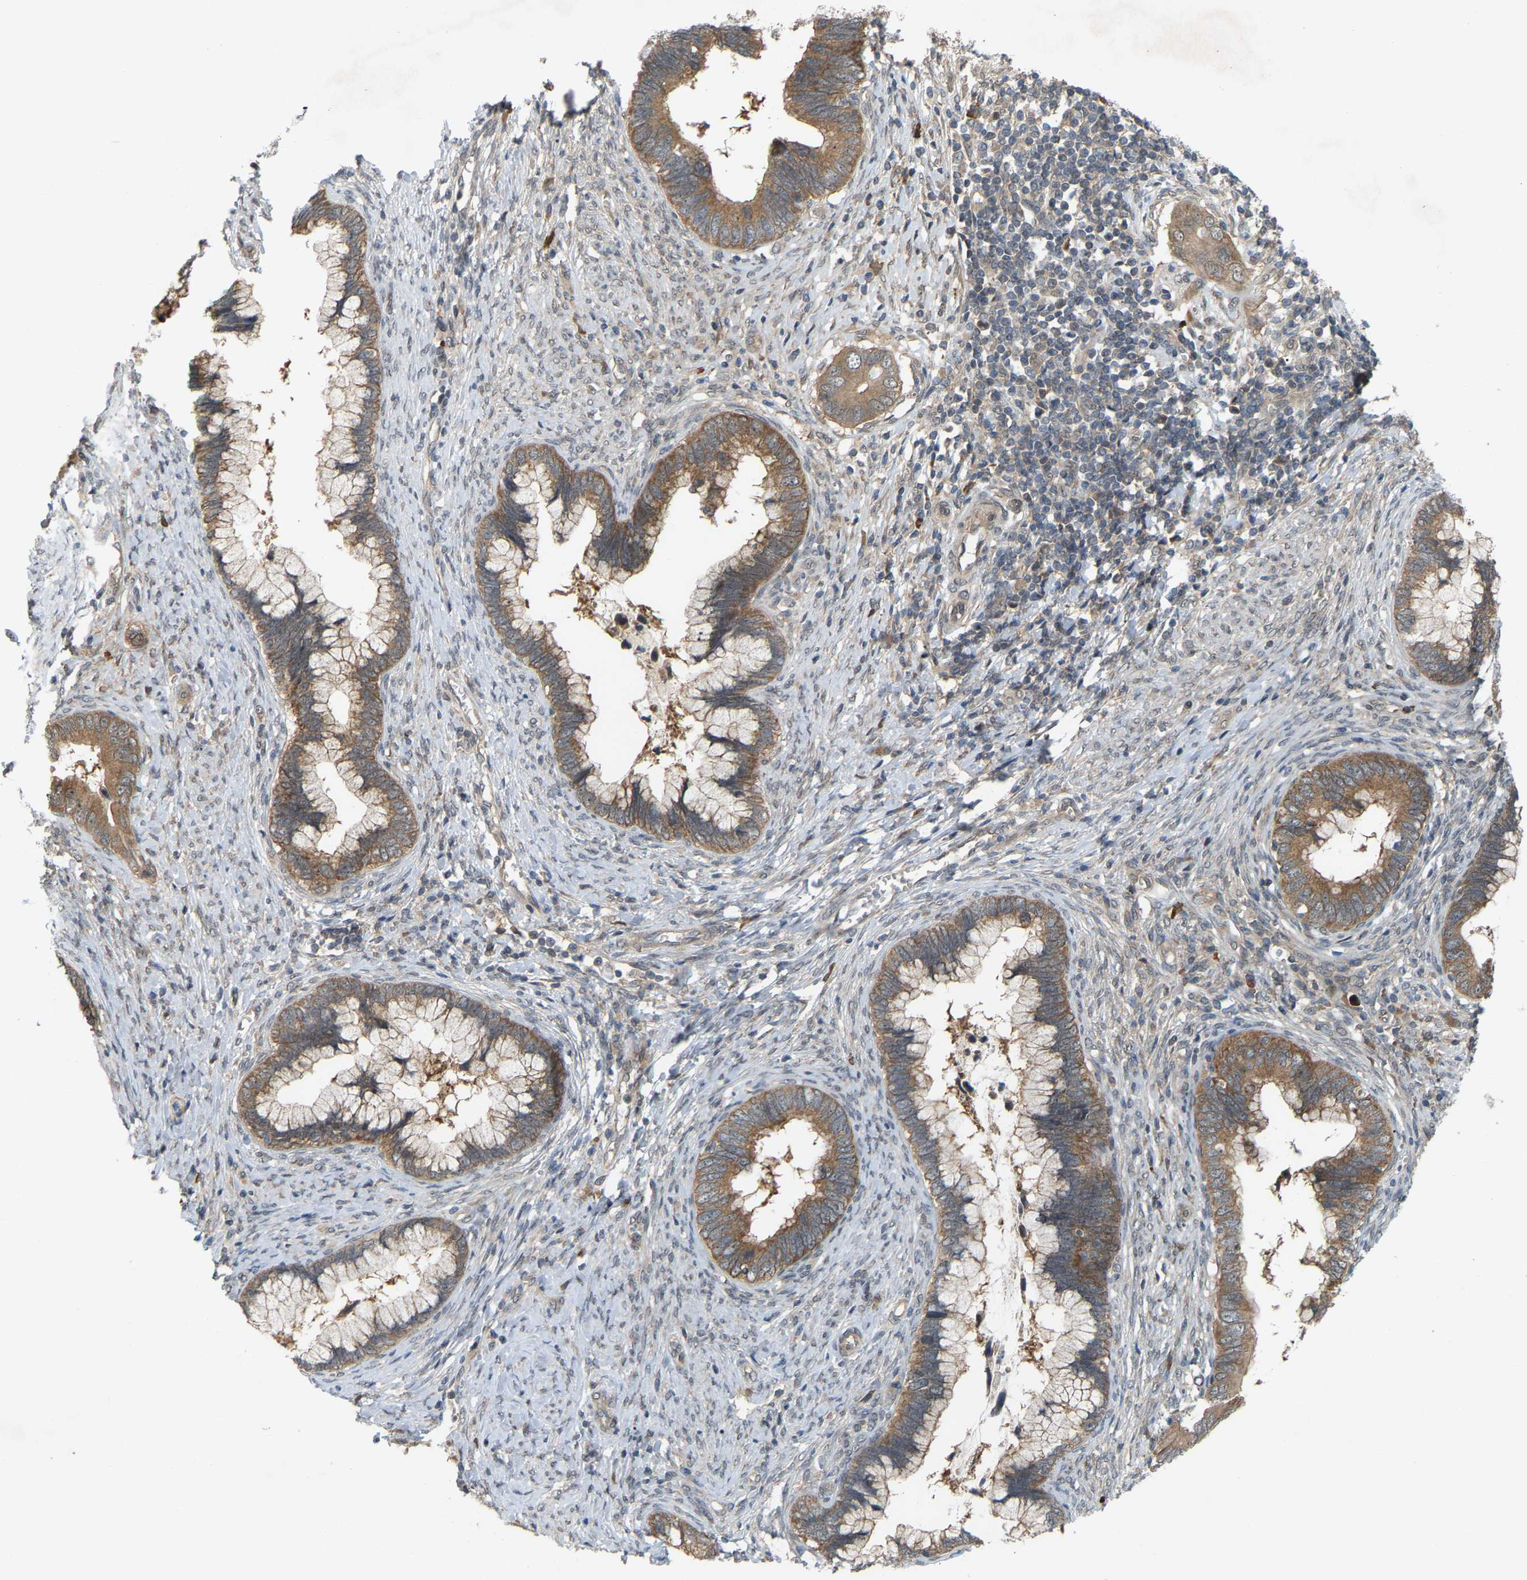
{"staining": {"intensity": "moderate", "quantity": ">75%", "location": "cytoplasmic/membranous"}, "tissue": "cervical cancer", "cell_type": "Tumor cells", "image_type": "cancer", "snomed": [{"axis": "morphology", "description": "Adenocarcinoma, NOS"}, {"axis": "topography", "description": "Cervix"}], "caption": "Immunohistochemistry staining of adenocarcinoma (cervical), which exhibits medium levels of moderate cytoplasmic/membranous staining in about >75% of tumor cells indicating moderate cytoplasmic/membranous protein expression. The staining was performed using DAB (3,3'-diaminobenzidine) (brown) for protein detection and nuclei were counterstained in hematoxylin (blue).", "gene": "CROT", "patient": {"sex": "female", "age": 44}}